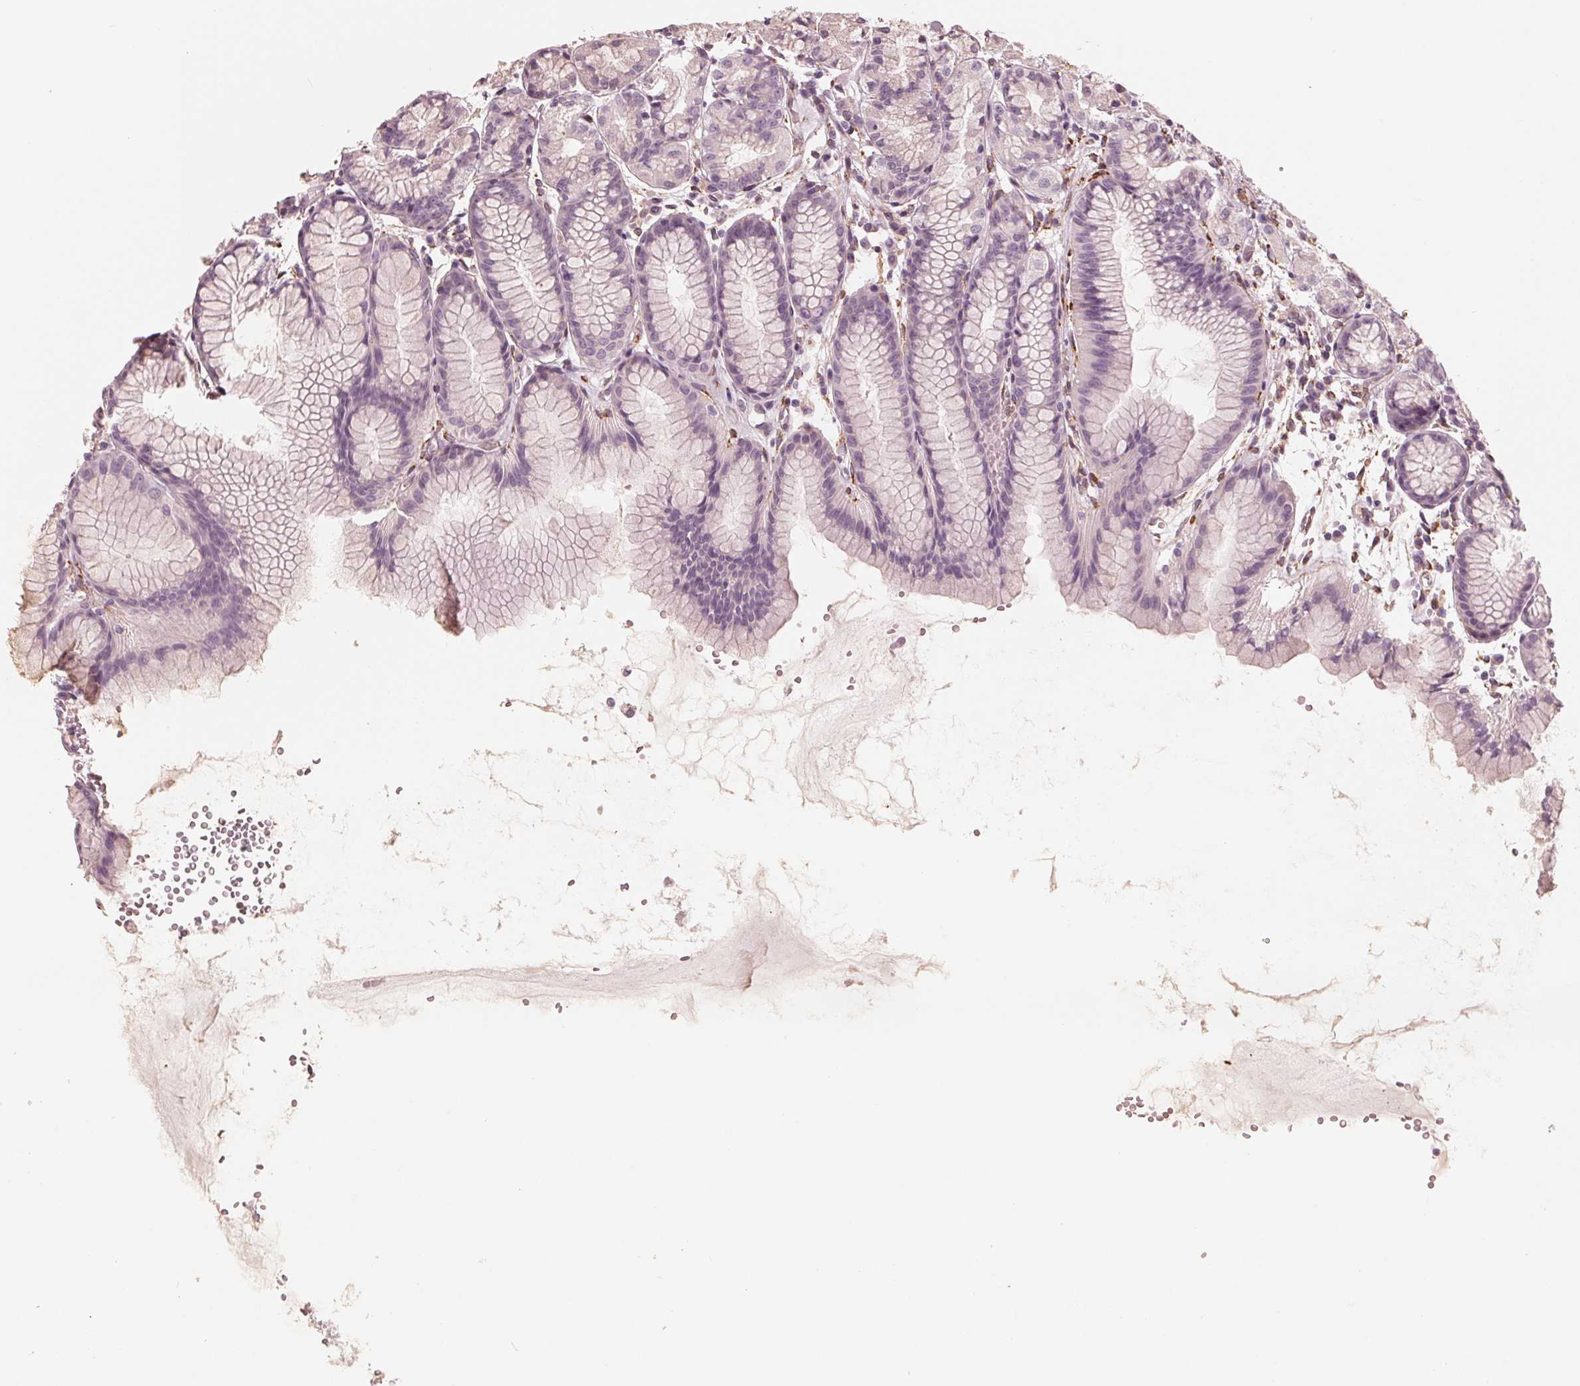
{"staining": {"intensity": "negative", "quantity": "none", "location": "none"}, "tissue": "stomach", "cell_type": "Glandular cells", "image_type": "normal", "snomed": [{"axis": "morphology", "description": "Normal tissue, NOS"}, {"axis": "topography", "description": "Stomach, upper"}], "caption": "Glandular cells are negative for brown protein staining in normal stomach. The staining was performed using DAB (3,3'-diaminobenzidine) to visualize the protein expression in brown, while the nuclei were stained in blue with hematoxylin (Magnification: 20x).", "gene": "IKBIP", "patient": {"sex": "male", "age": 47}}